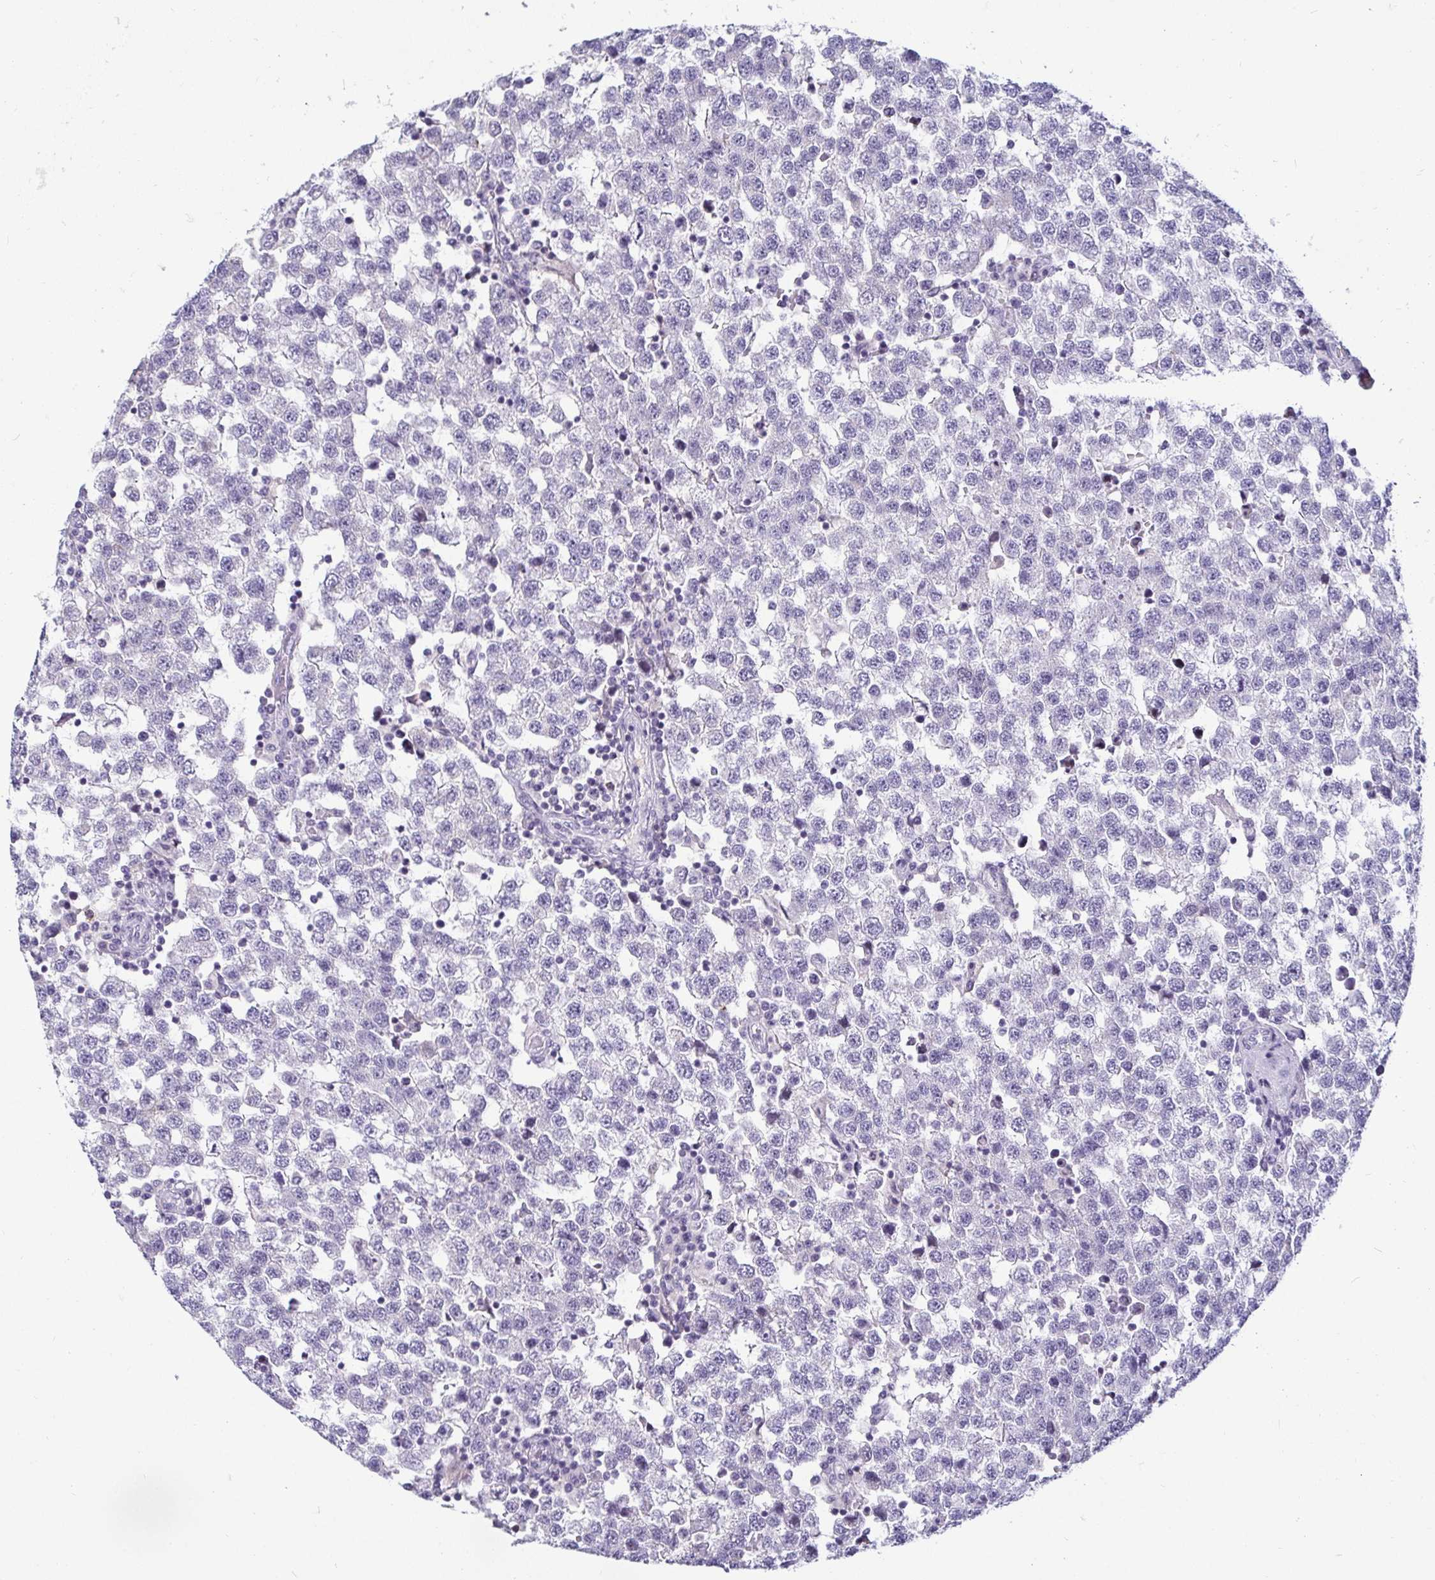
{"staining": {"intensity": "negative", "quantity": "none", "location": "none"}, "tissue": "testis cancer", "cell_type": "Tumor cells", "image_type": "cancer", "snomed": [{"axis": "morphology", "description": "Seminoma, NOS"}, {"axis": "topography", "description": "Testis"}], "caption": "Human testis seminoma stained for a protein using IHC reveals no staining in tumor cells.", "gene": "CR2", "patient": {"sex": "male", "age": 34}}